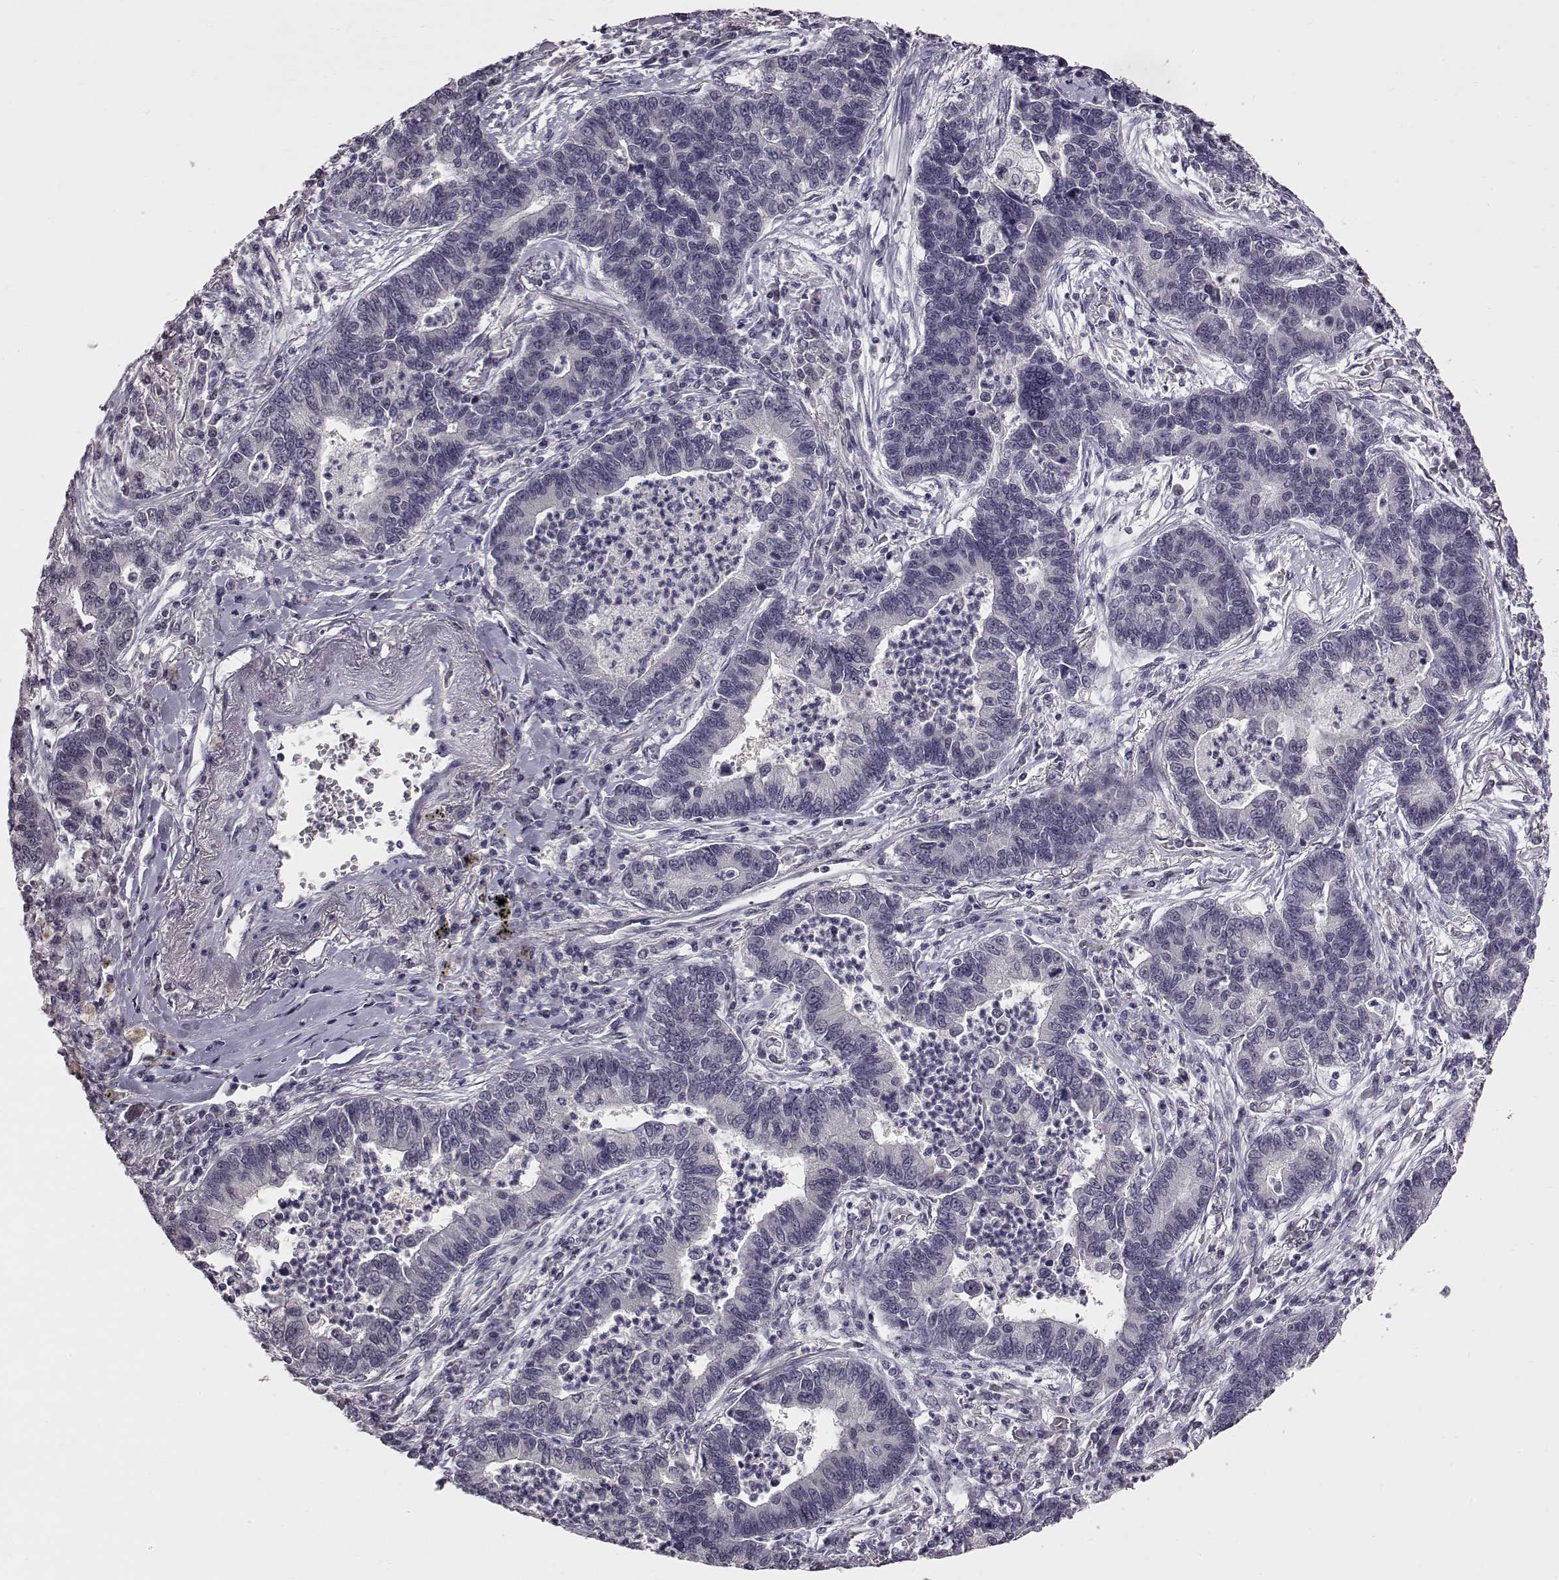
{"staining": {"intensity": "negative", "quantity": "none", "location": "none"}, "tissue": "lung cancer", "cell_type": "Tumor cells", "image_type": "cancer", "snomed": [{"axis": "morphology", "description": "Adenocarcinoma, NOS"}, {"axis": "topography", "description": "Lung"}], "caption": "A histopathology image of human adenocarcinoma (lung) is negative for staining in tumor cells.", "gene": "C10orf62", "patient": {"sex": "female", "age": 57}}